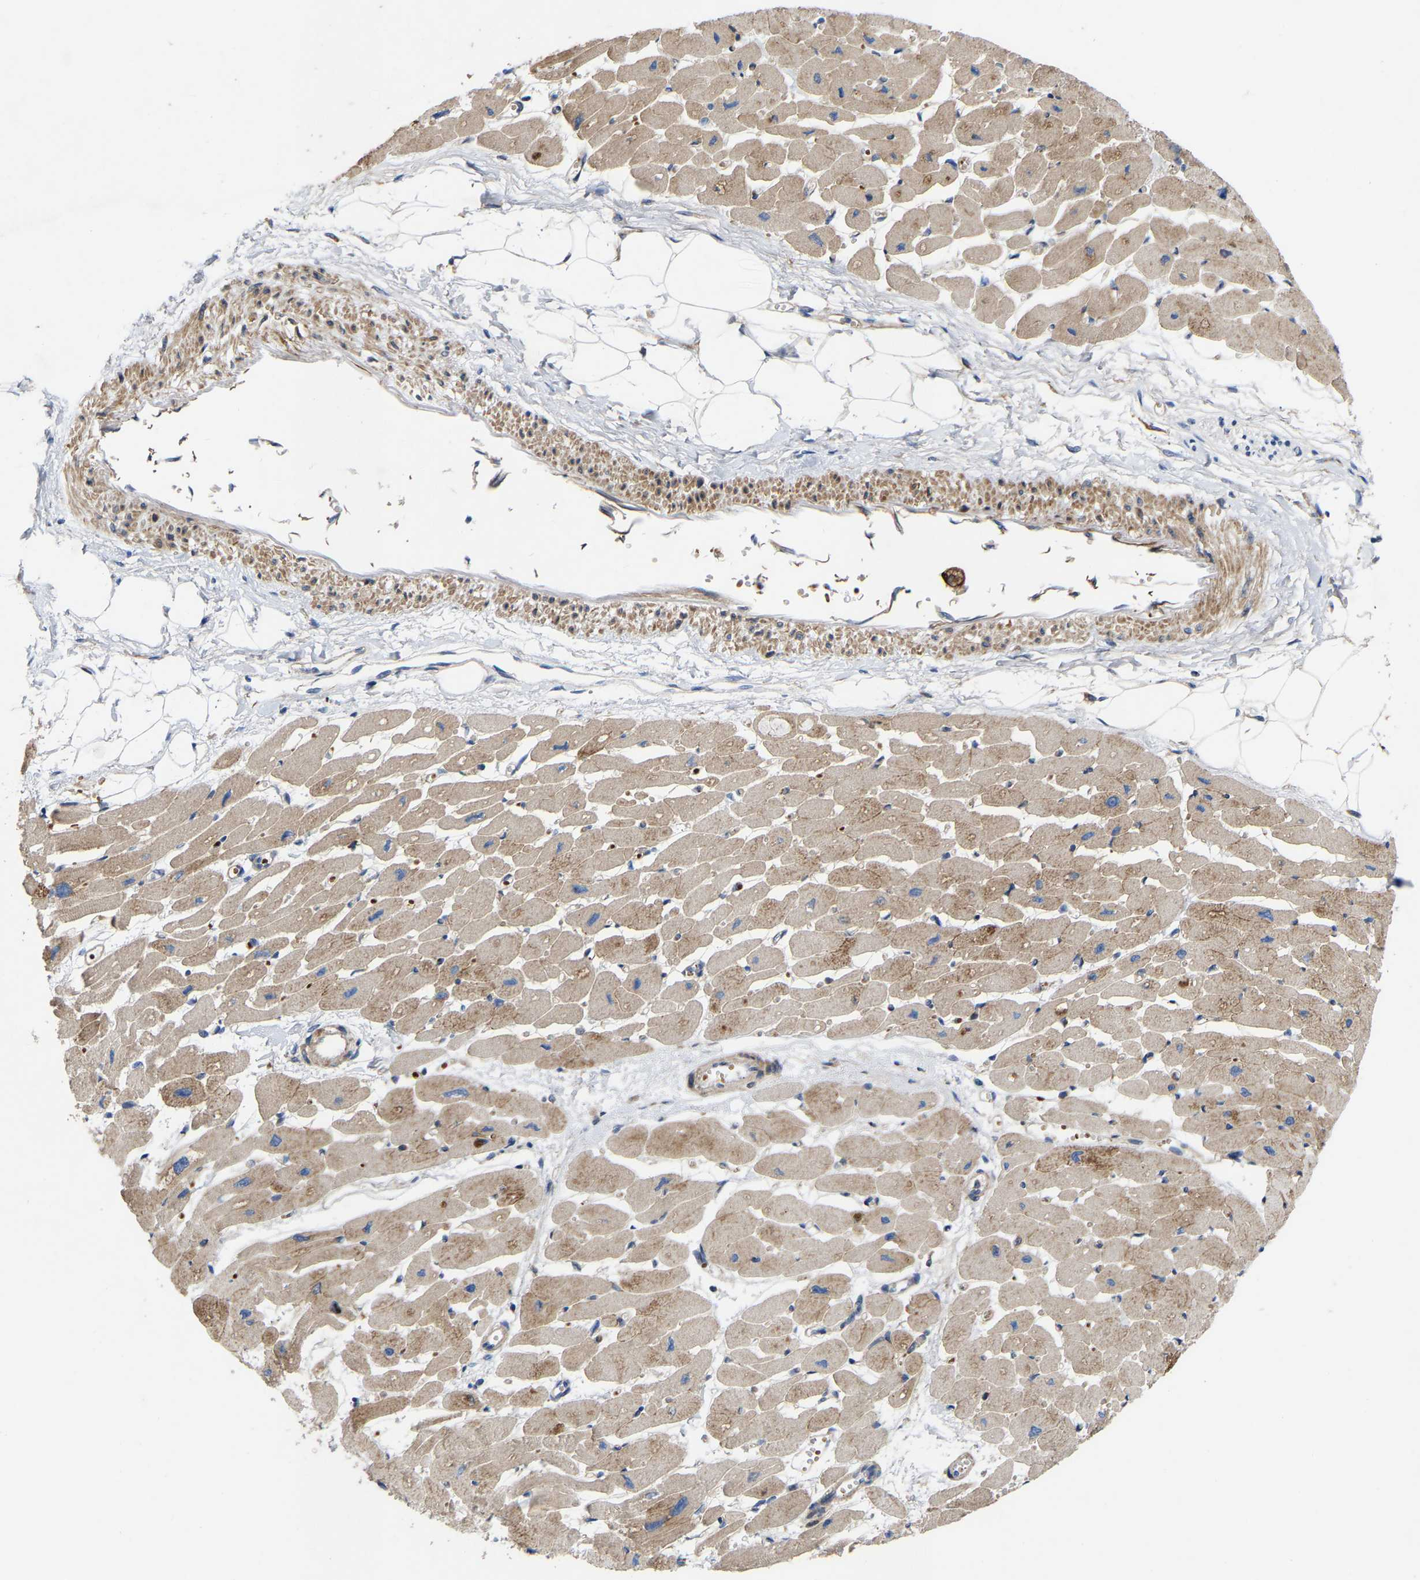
{"staining": {"intensity": "moderate", "quantity": ">75%", "location": "cytoplasmic/membranous"}, "tissue": "heart muscle", "cell_type": "Cardiomyocytes", "image_type": "normal", "snomed": [{"axis": "morphology", "description": "Normal tissue, NOS"}, {"axis": "topography", "description": "Heart"}], "caption": "Protein analysis of unremarkable heart muscle demonstrates moderate cytoplasmic/membranous expression in about >75% of cardiomyocytes.", "gene": "TOR1B", "patient": {"sex": "female", "age": 54}}